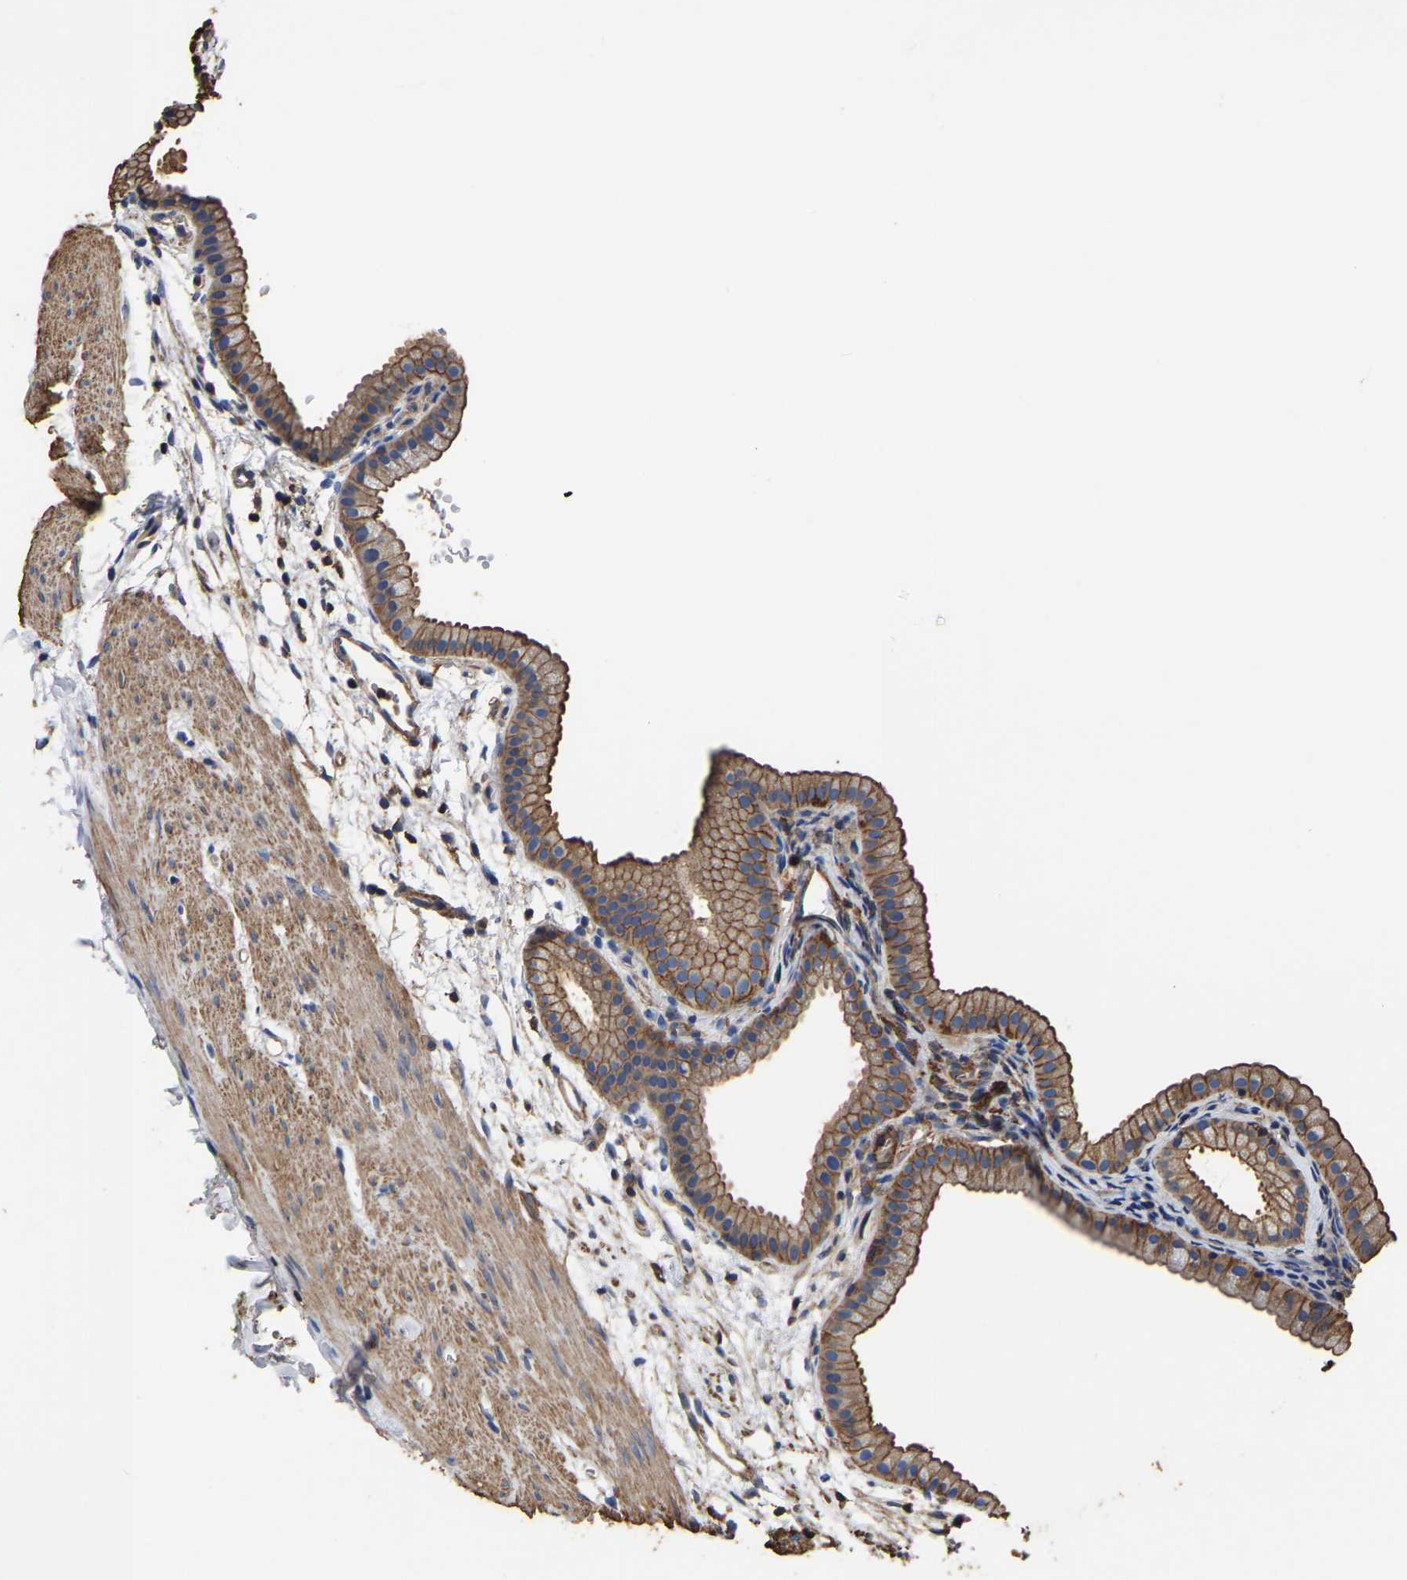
{"staining": {"intensity": "moderate", "quantity": ">75%", "location": "cytoplasmic/membranous"}, "tissue": "gallbladder", "cell_type": "Glandular cells", "image_type": "normal", "snomed": [{"axis": "morphology", "description": "Normal tissue, NOS"}, {"axis": "topography", "description": "Gallbladder"}], "caption": "High-power microscopy captured an immunohistochemistry (IHC) micrograph of unremarkable gallbladder, revealing moderate cytoplasmic/membranous staining in about >75% of glandular cells. The protein is shown in brown color, while the nuclei are stained blue.", "gene": "ARMT1", "patient": {"sex": "female", "age": 64}}